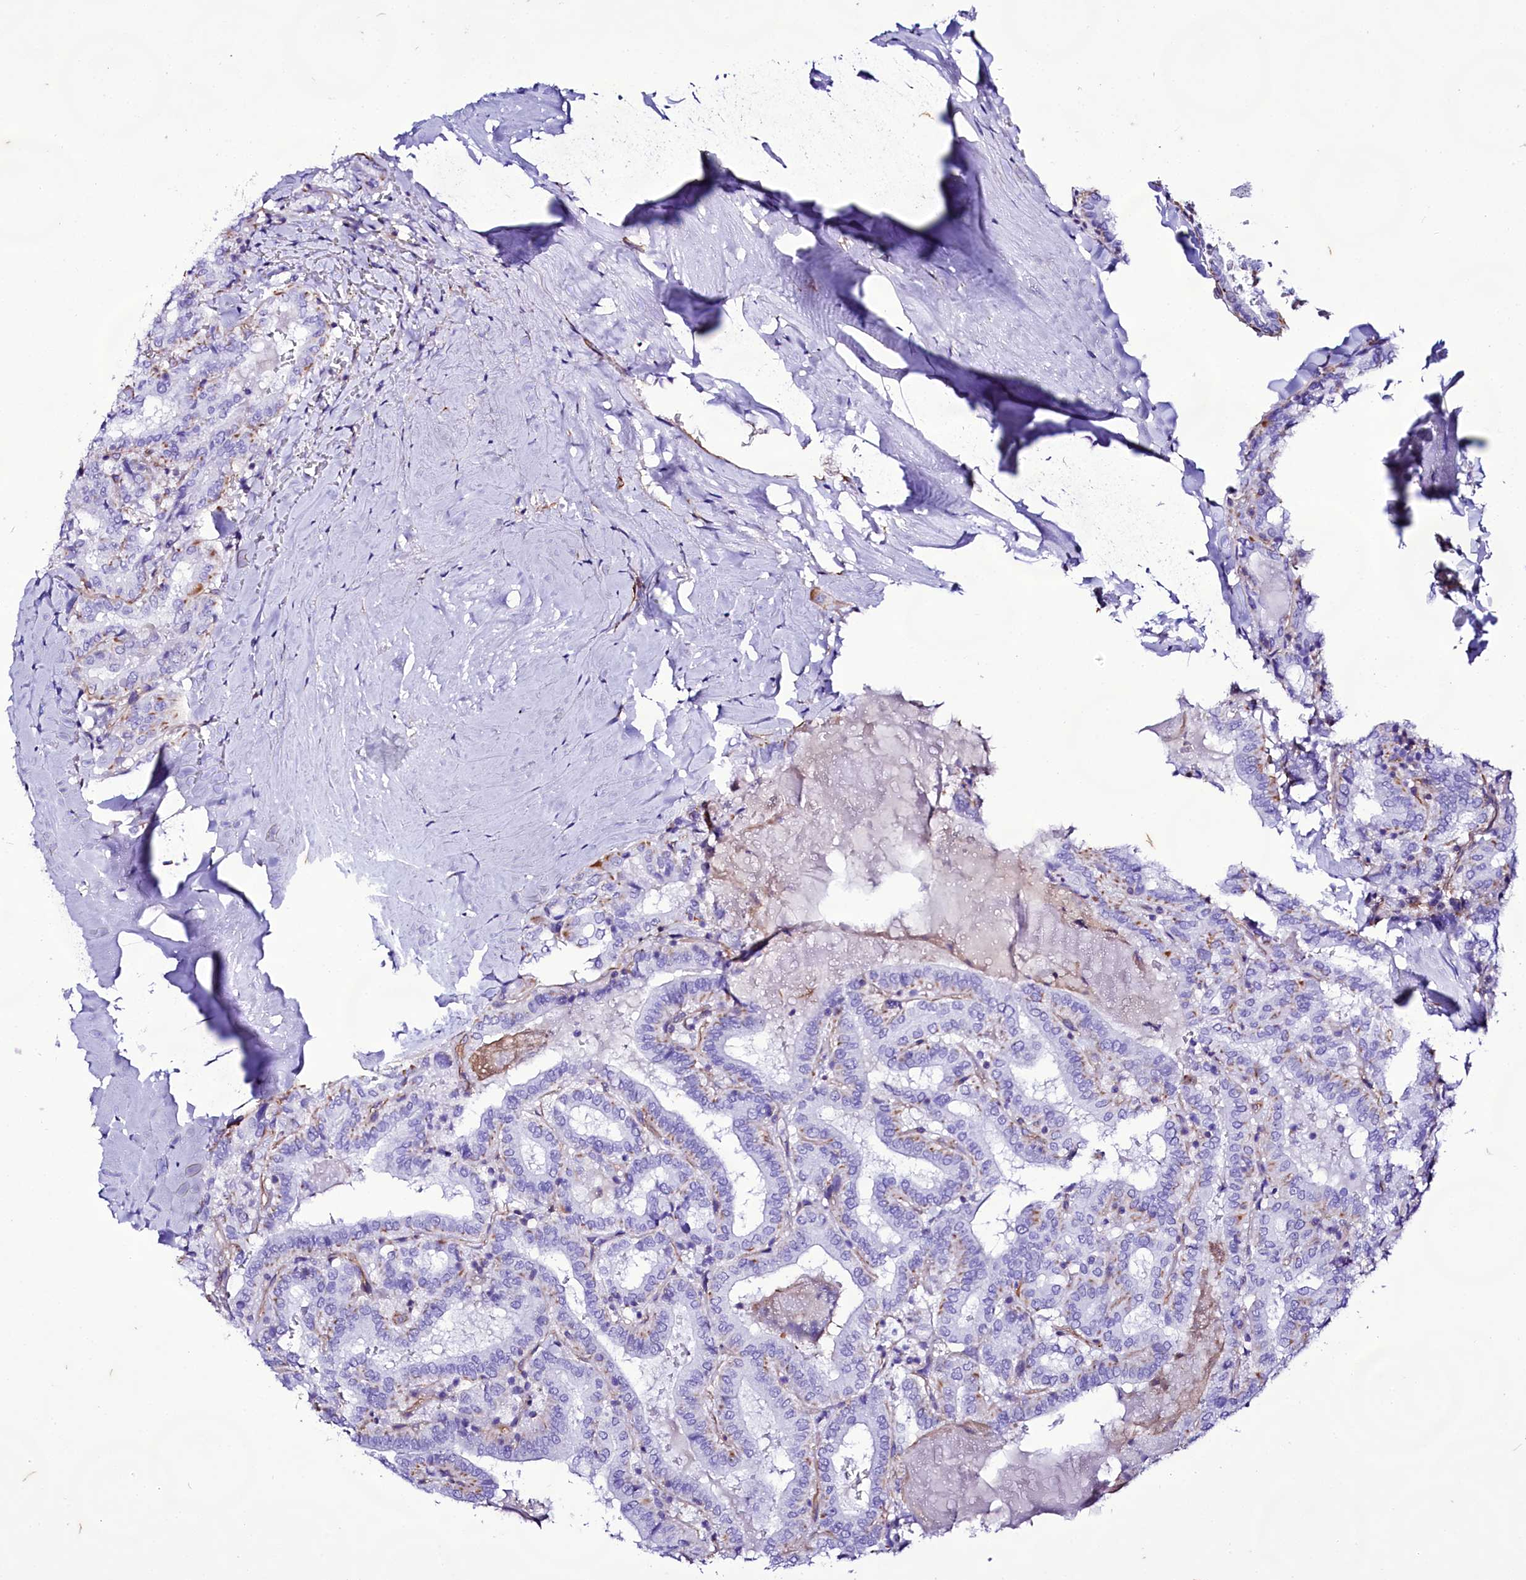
{"staining": {"intensity": "negative", "quantity": "none", "location": "none"}, "tissue": "thyroid cancer", "cell_type": "Tumor cells", "image_type": "cancer", "snomed": [{"axis": "morphology", "description": "Papillary adenocarcinoma, NOS"}, {"axis": "topography", "description": "Thyroid gland"}], "caption": "Papillary adenocarcinoma (thyroid) was stained to show a protein in brown. There is no significant staining in tumor cells.", "gene": "CD99", "patient": {"sex": "female", "age": 72}}